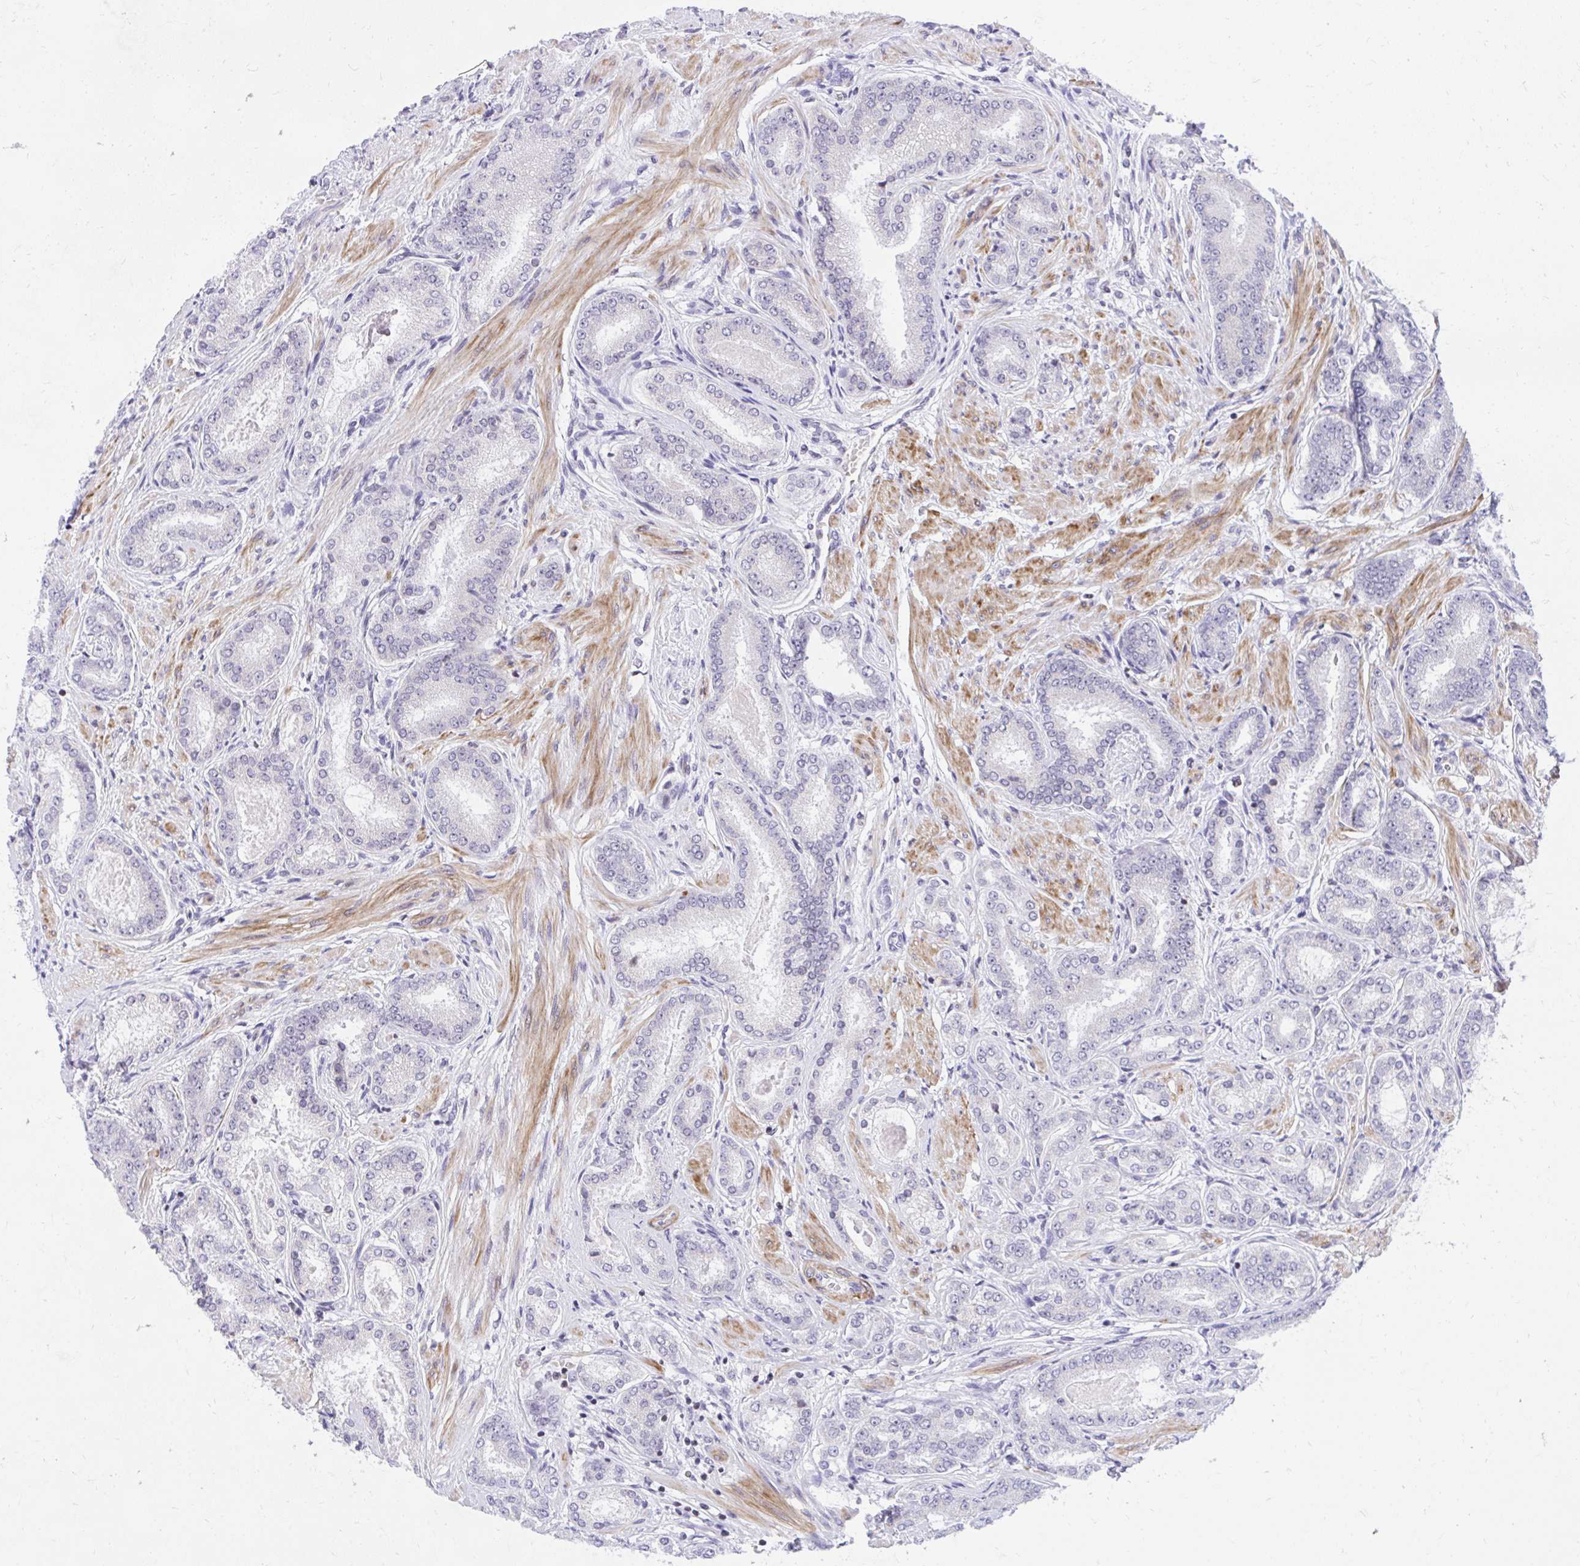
{"staining": {"intensity": "negative", "quantity": "none", "location": "none"}, "tissue": "prostate cancer", "cell_type": "Tumor cells", "image_type": "cancer", "snomed": [{"axis": "morphology", "description": "Adenocarcinoma, High grade"}, {"axis": "topography", "description": "Prostate"}], "caption": "An immunohistochemistry (IHC) photomicrograph of prostate cancer is shown. There is no staining in tumor cells of prostate cancer.", "gene": "KCNN4", "patient": {"sex": "male", "age": 63}}